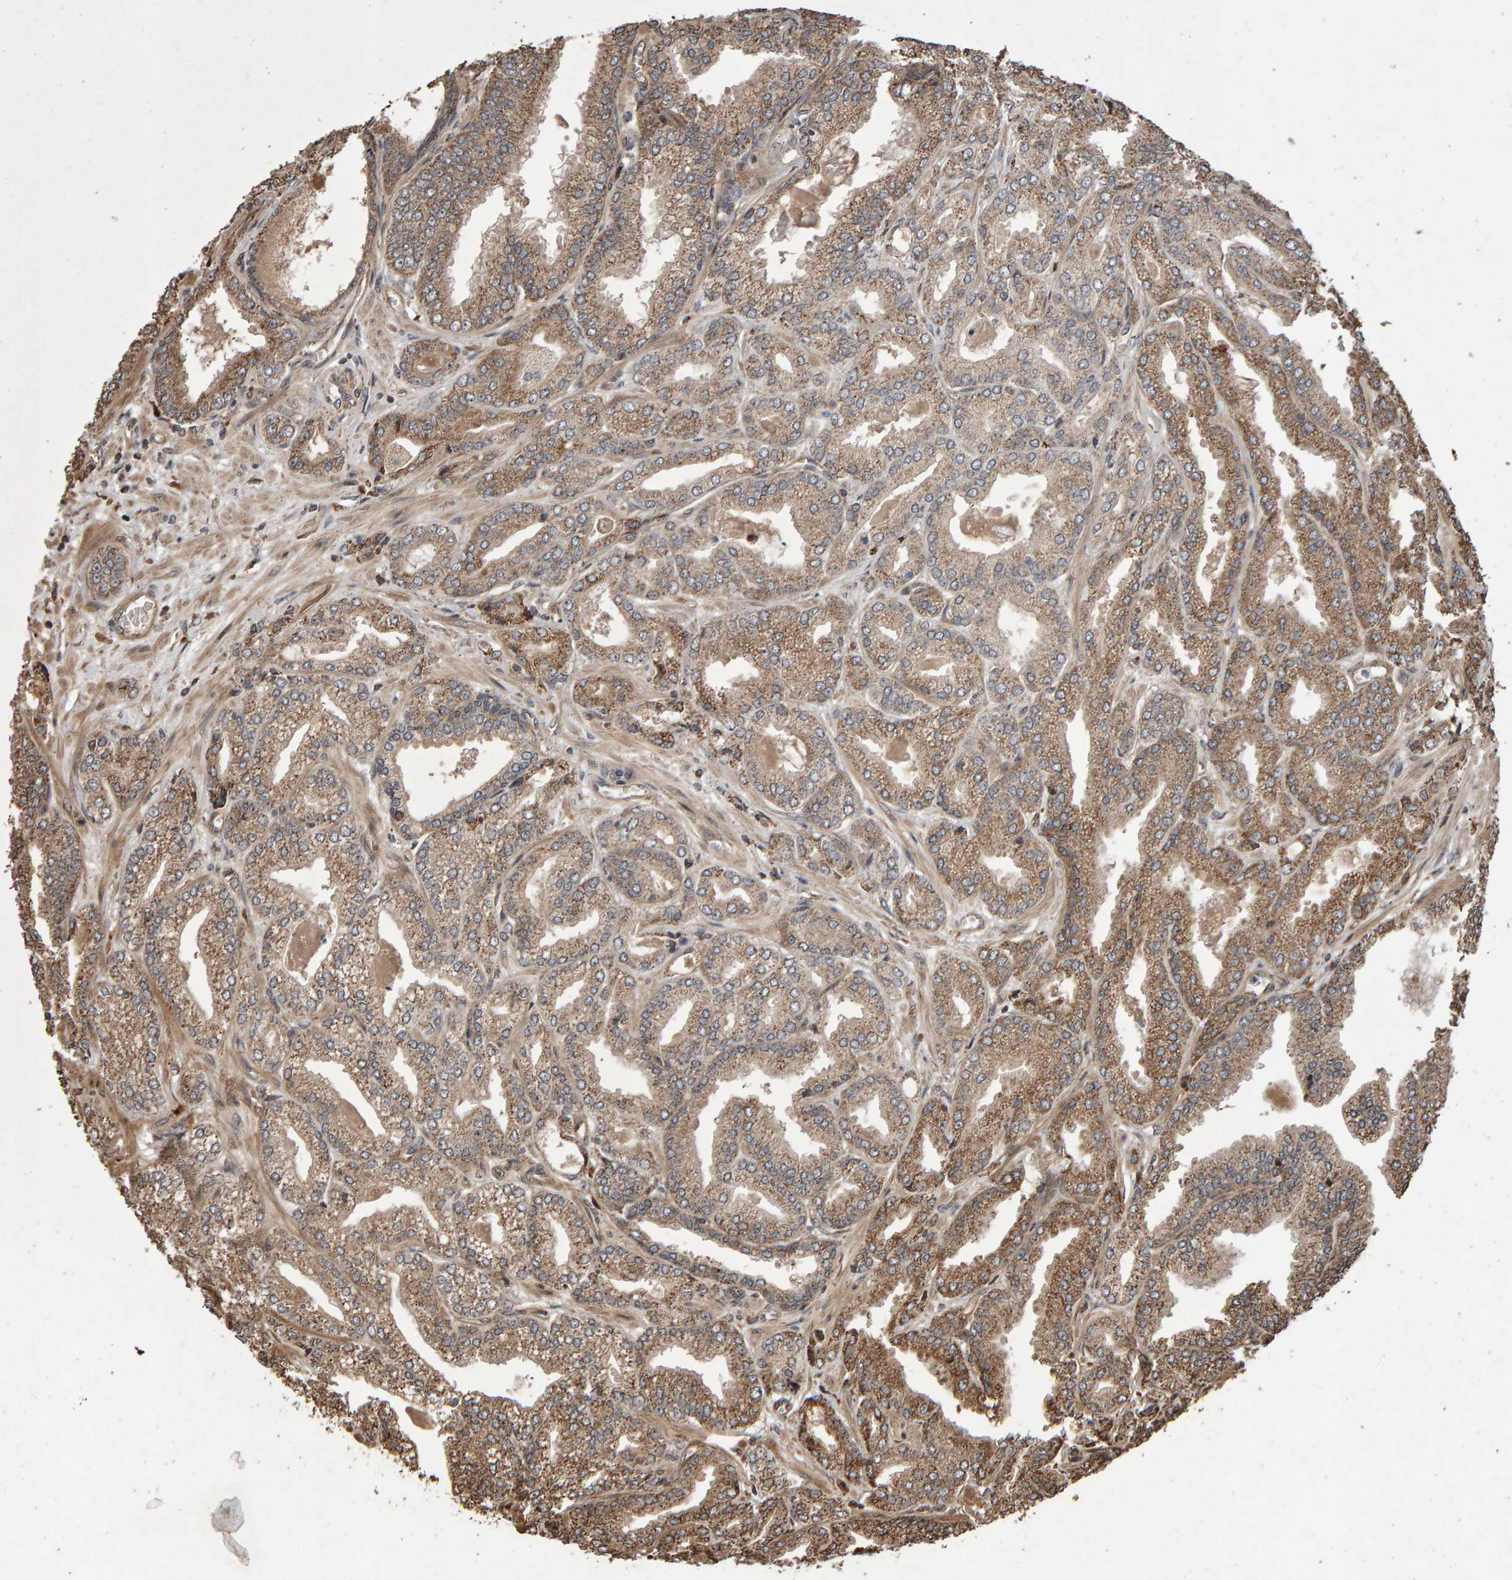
{"staining": {"intensity": "moderate", "quantity": ">75%", "location": "cytoplasmic/membranous"}, "tissue": "prostate cancer", "cell_type": "Tumor cells", "image_type": "cancer", "snomed": [{"axis": "morphology", "description": "Adenocarcinoma, Low grade"}, {"axis": "topography", "description": "Prostate"}], "caption": "Adenocarcinoma (low-grade) (prostate) was stained to show a protein in brown. There is medium levels of moderate cytoplasmic/membranous staining in about >75% of tumor cells. (Brightfield microscopy of DAB IHC at high magnification).", "gene": "OSBP2", "patient": {"sex": "male", "age": 52}}